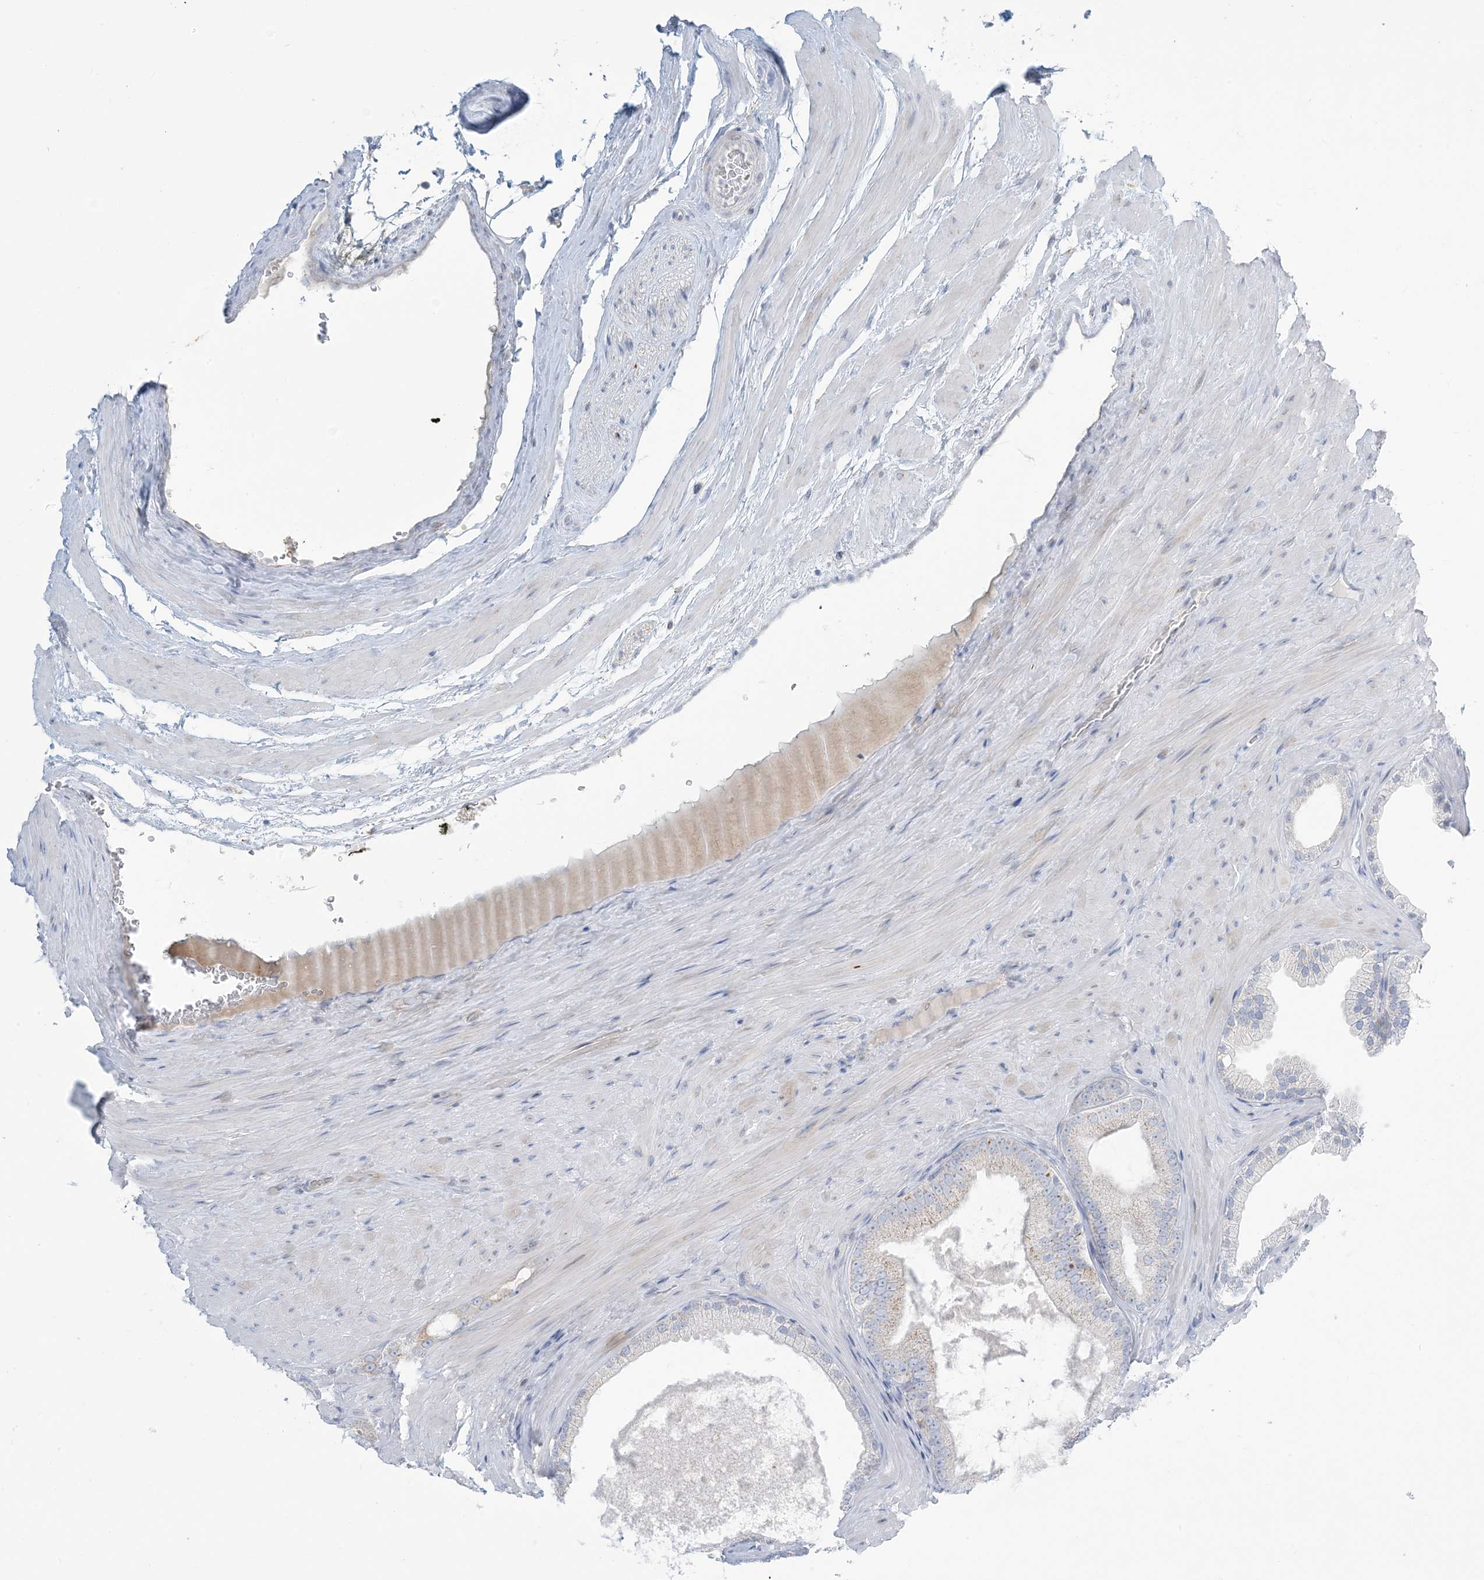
{"staining": {"intensity": "negative", "quantity": "none", "location": "none"}, "tissue": "prostate cancer", "cell_type": "Tumor cells", "image_type": "cancer", "snomed": [{"axis": "morphology", "description": "Adenocarcinoma, Low grade"}, {"axis": "topography", "description": "Prostate"}], "caption": "An immunohistochemistry (IHC) photomicrograph of low-grade adenocarcinoma (prostate) is shown. There is no staining in tumor cells of low-grade adenocarcinoma (prostate).", "gene": "ZDHHC4", "patient": {"sex": "male", "age": 63}}